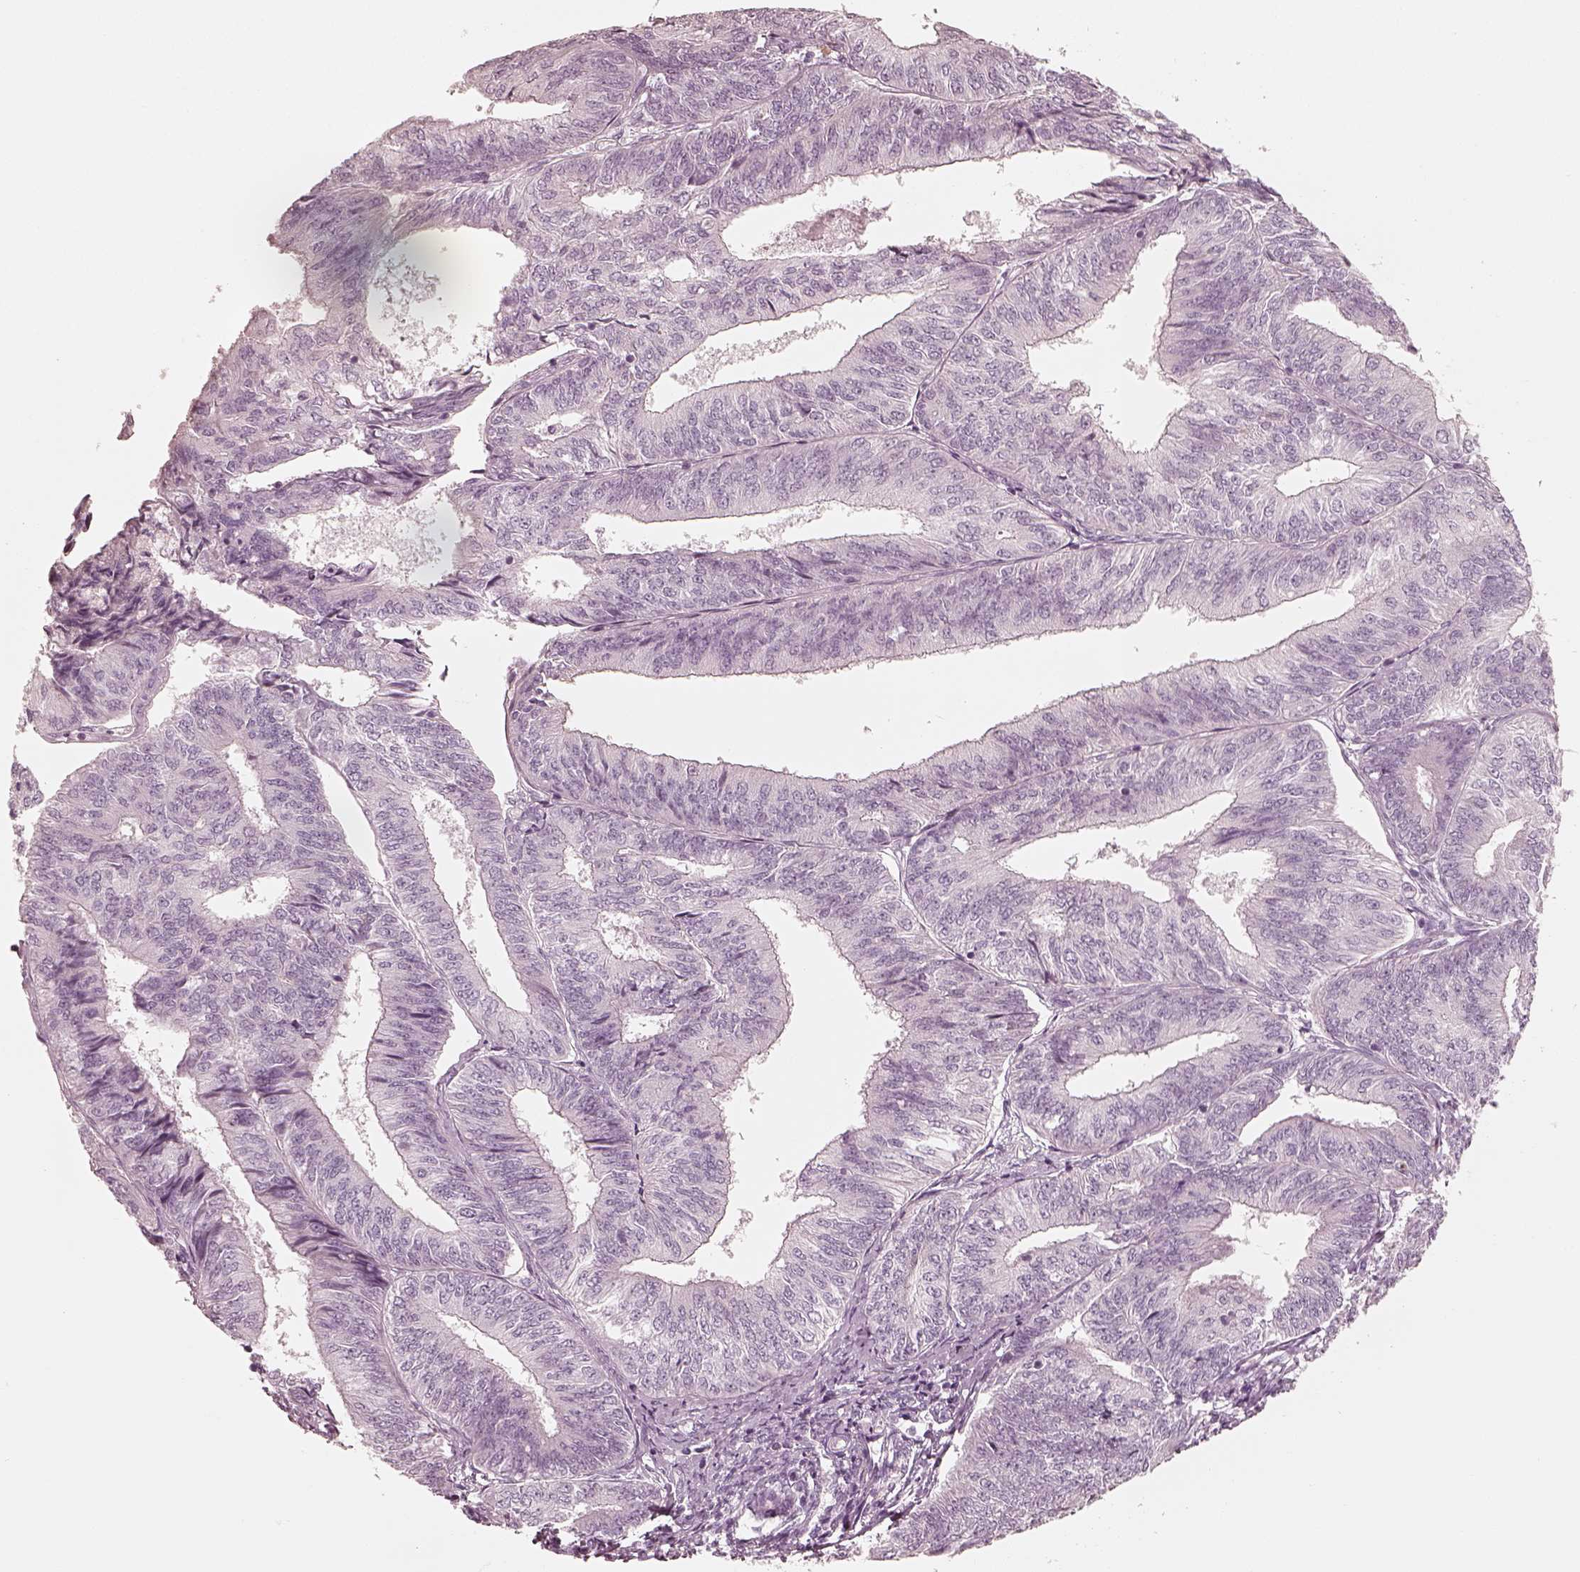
{"staining": {"intensity": "negative", "quantity": "none", "location": "none"}, "tissue": "endometrial cancer", "cell_type": "Tumor cells", "image_type": "cancer", "snomed": [{"axis": "morphology", "description": "Adenocarcinoma, NOS"}, {"axis": "topography", "description": "Endometrium"}], "caption": "Tumor cells show no significant protein expression in adenocarcinoma (endometrial).", "gene": "SPATA24", "patient": {"sex": "female", "age": 58}}